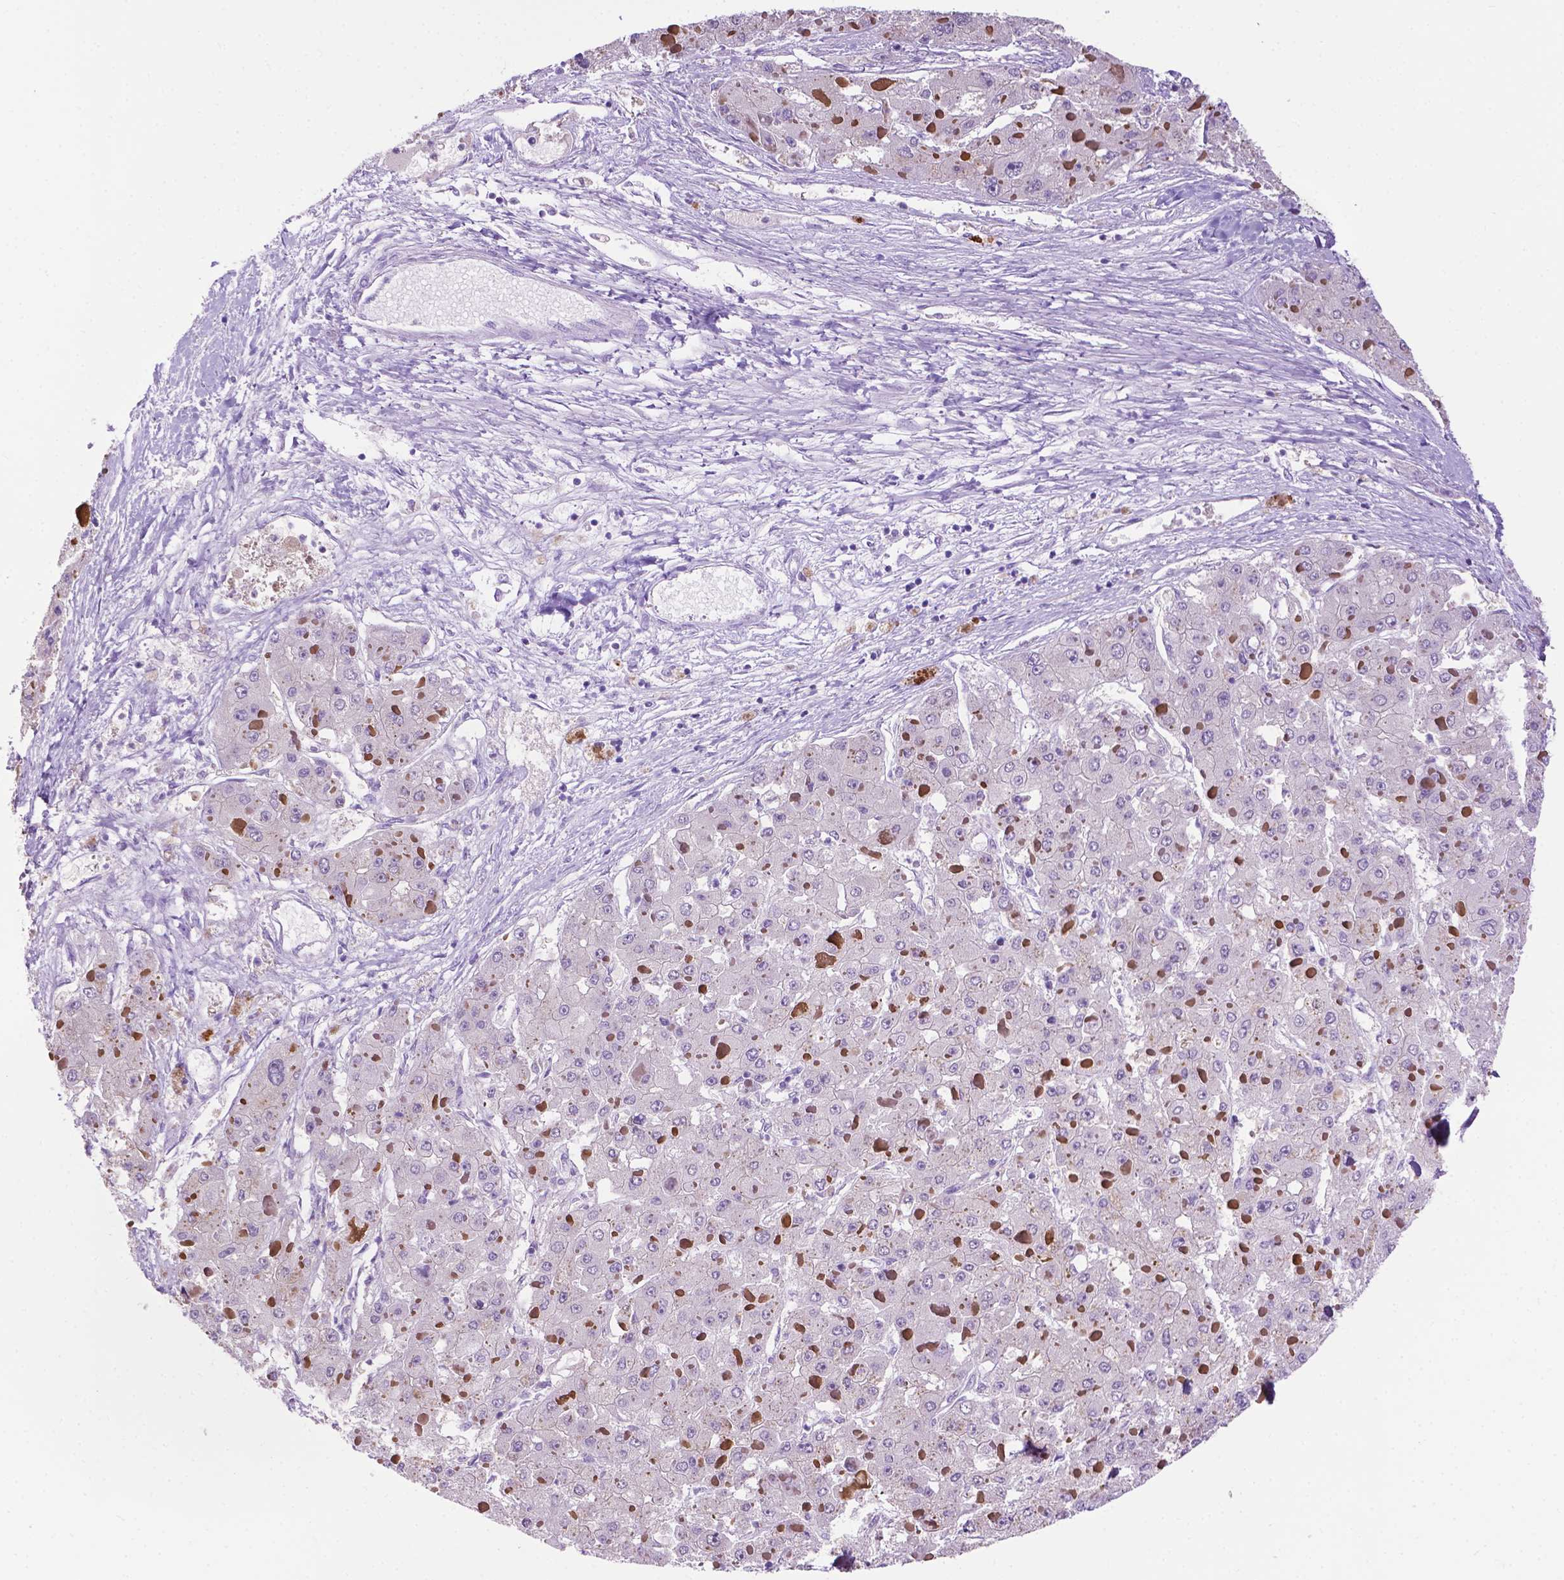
{"staining": {"intensity": "negative", "quantity": "none", "location": "none"}, "tissue": "liver cancer", "cell_type": "Tumor cells", "image_type": "cancer", "snomed": [{"axis": "morphology", "description": "Carcinoma, Hepatocellular, NOS"}, {"axis": "topography", "description": "Liver"}], "caption": "Tumor cells show no significant protein positivity in liver hepatocellular carcinoma.", "gene": "MMP27", "patient": {"sex": "female", "age": 73}}